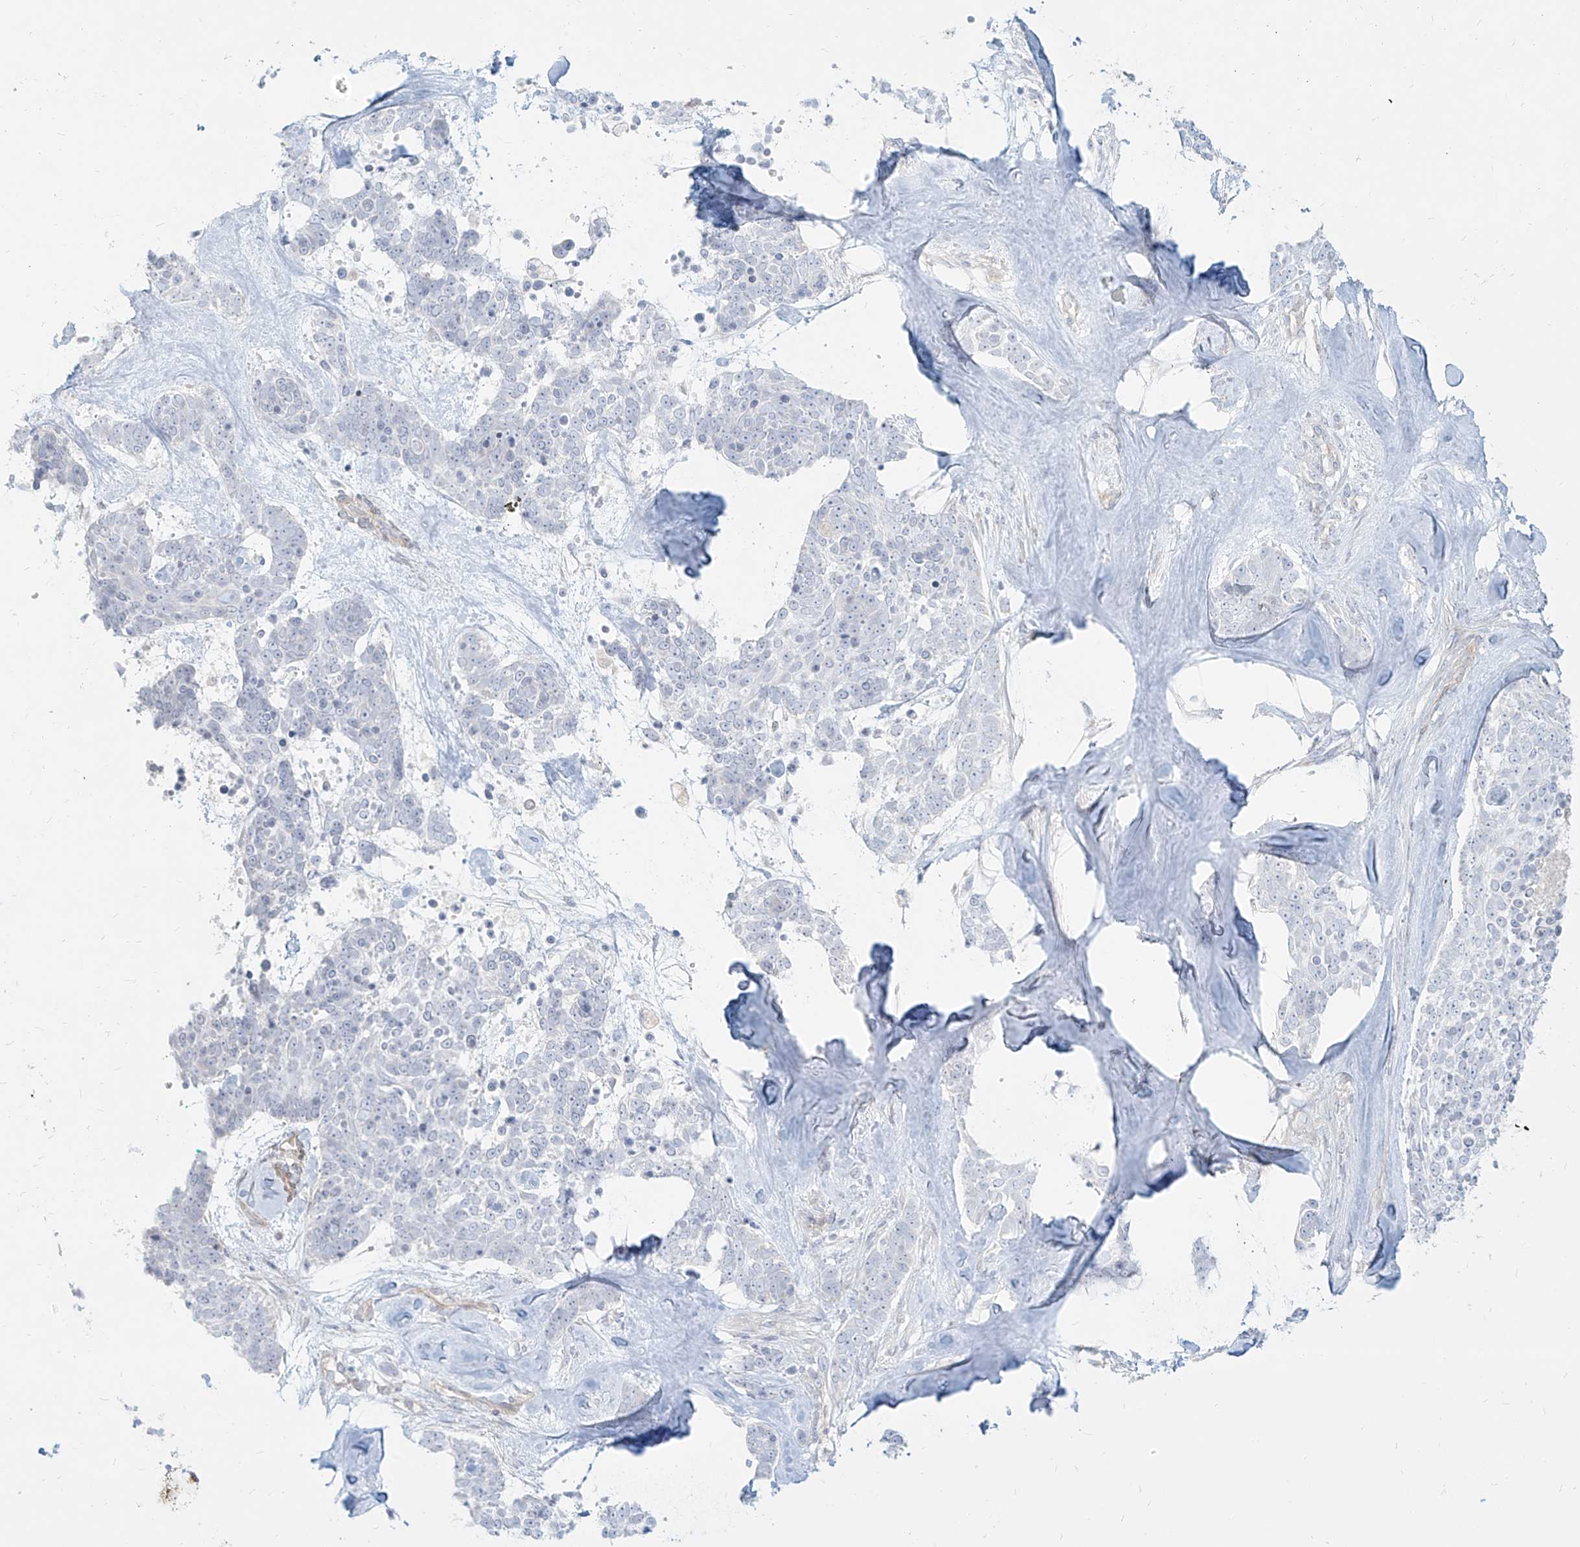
{"staining": {"intensity": "negative", "quantity": "none", "location": "none"}, "tissue": "skin cancer", "cell_type": "Tumor cells", "image_type": "cancer", "snomed": [{"axis": "morphology", "description": "Basal cell carcinoma"}, {"axis": "topography", "description": "Skin"}], "caption": "Immunohistochemical staining of skin basal cell carcinoma demonstrates no significant positivity in tumor cells. (DAB immunohistochemistry with hematoxylin counter stain).", "gene": "ITPKB", "patient": {"sex": "female", "age": 81}}